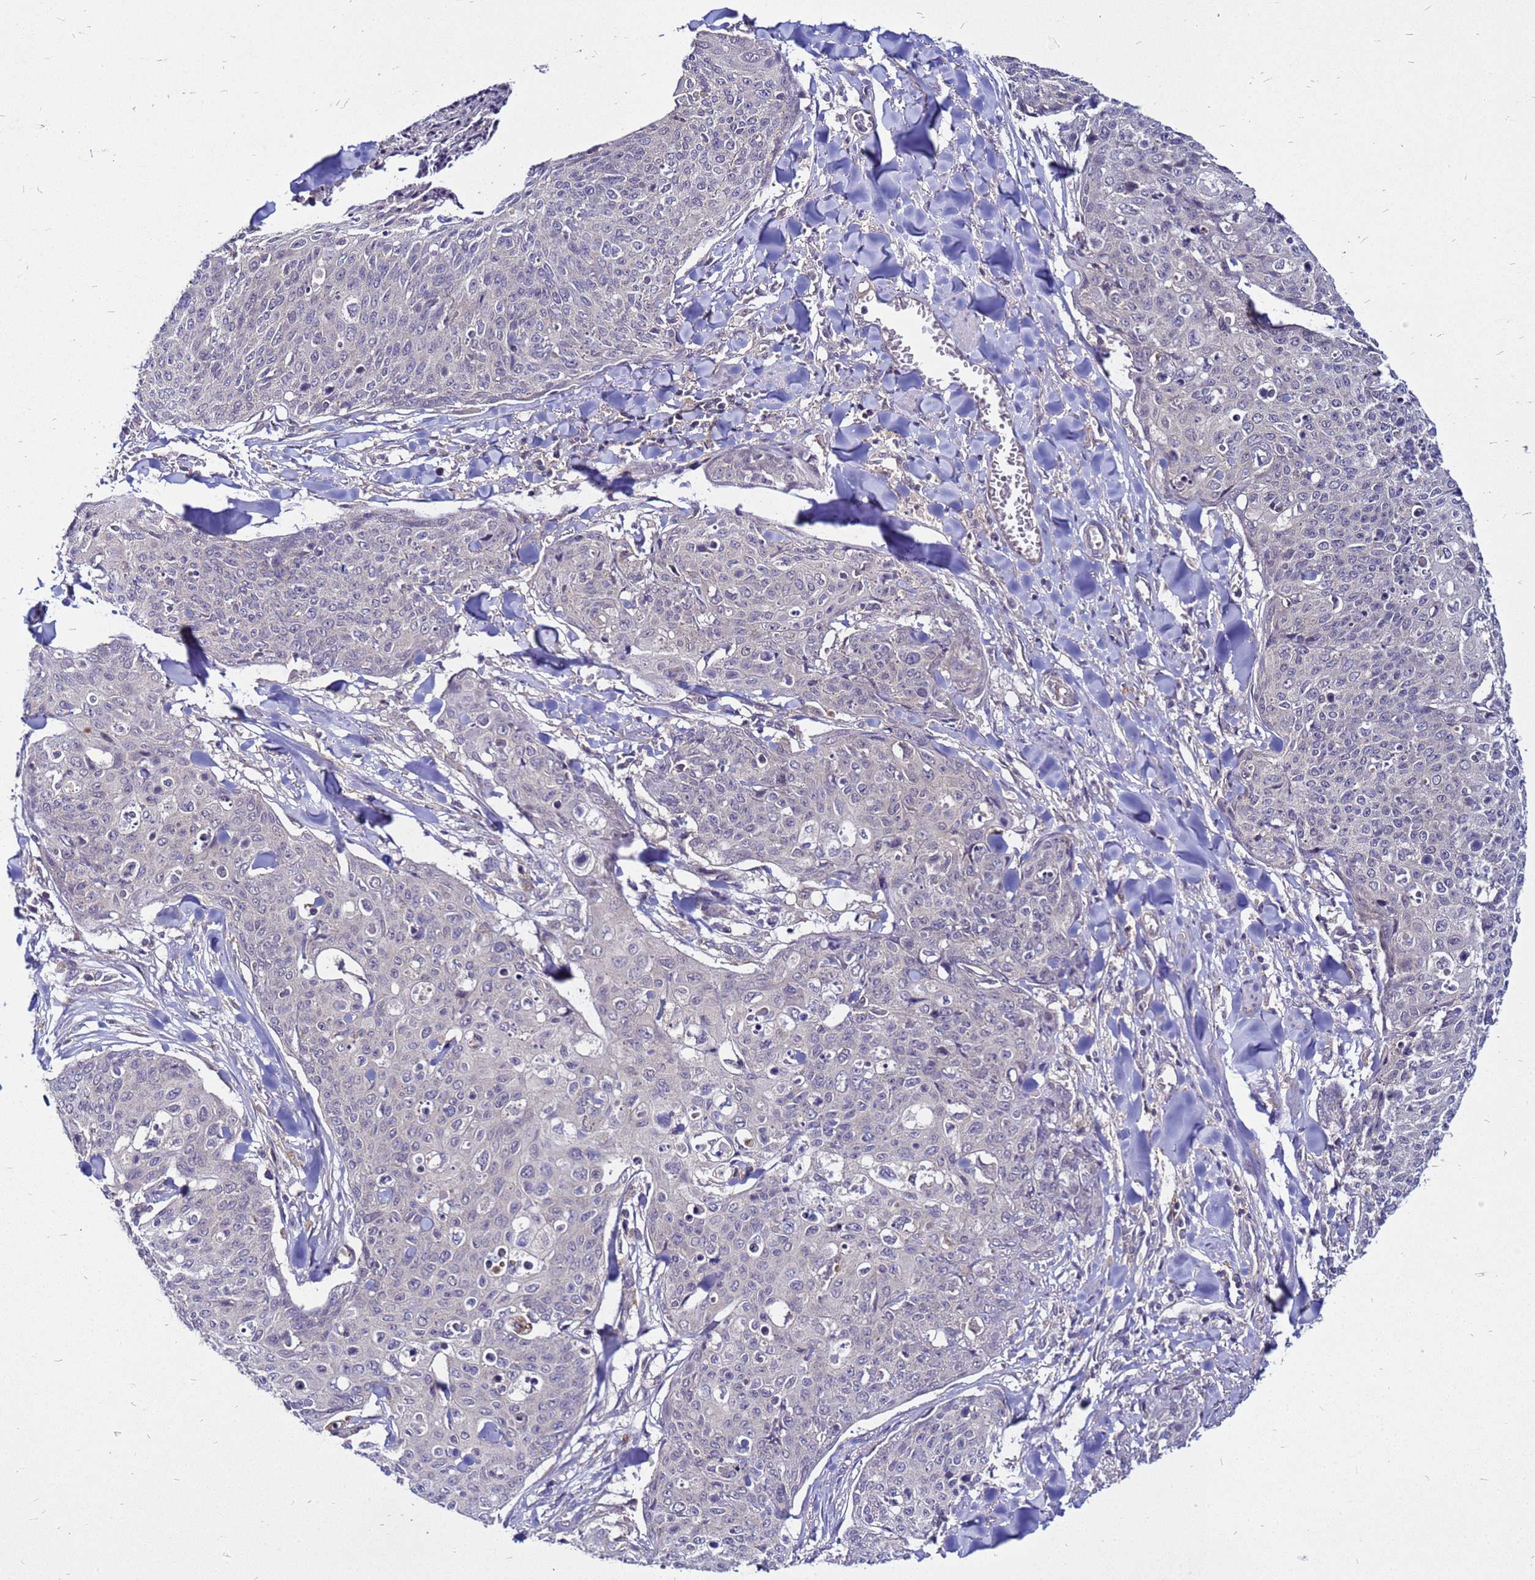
{"staining": {"intensity": "negative", "quantity": "none", "location": "none"}, "tissue": "skin cancer", "cell_type": "Tumor cells", "image_type": "cancer", "snomed": [{"axis": "morphology", "description": "Squamous cell carcinoma, NOS"}, {"axis": "topography", "description": "Skin"}, {"axis": "topography", "description": "Vulva"}], "caption": "IHC of human squamous cell carcinoma (skin) displays no staining in tumor cells.", "gene": "SAT1", "patient": {"sex": "female", "age": 85}}